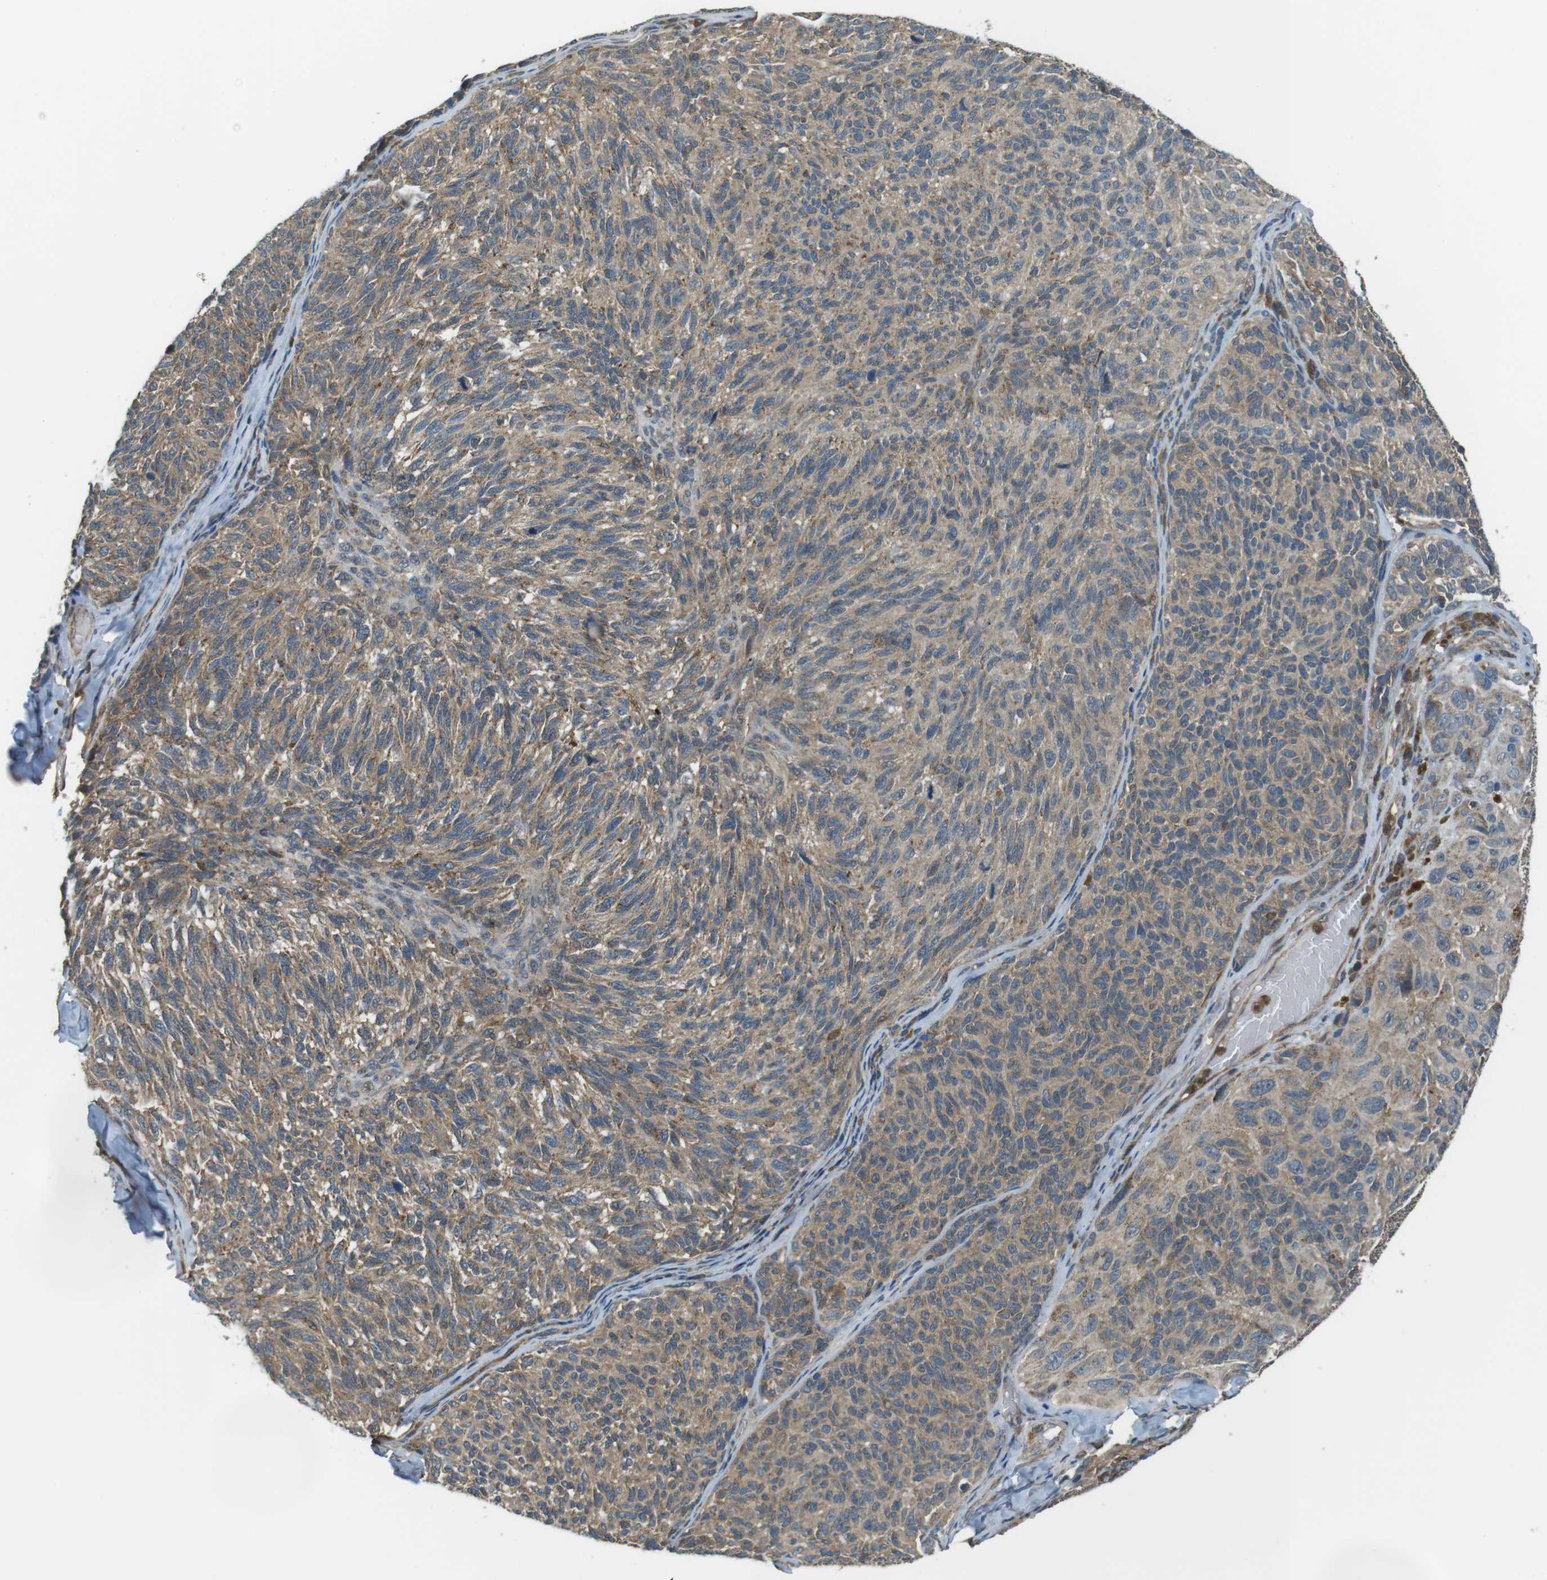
{"staining": {"intensity": "weak", "quantity": ">75%", "location": "cytoplasmic/membranous"}, "tissue": "melanoma", "cell_type": "Tumor cells", "image_type": "cancer", "snomed": [{"axis": "morphology", "description": "Malignant melanoma, NOS"}, {"axis": "topography", "description": "Skin"}], "caption": "Malignant melanoma stained for a protein demonstrates weak cytoplasmic/membranous positivity in tumor cells. Nuclei are stained in blue.", "gene": "LRRC3B", "patient": {"sex": "female", "age": 73}}